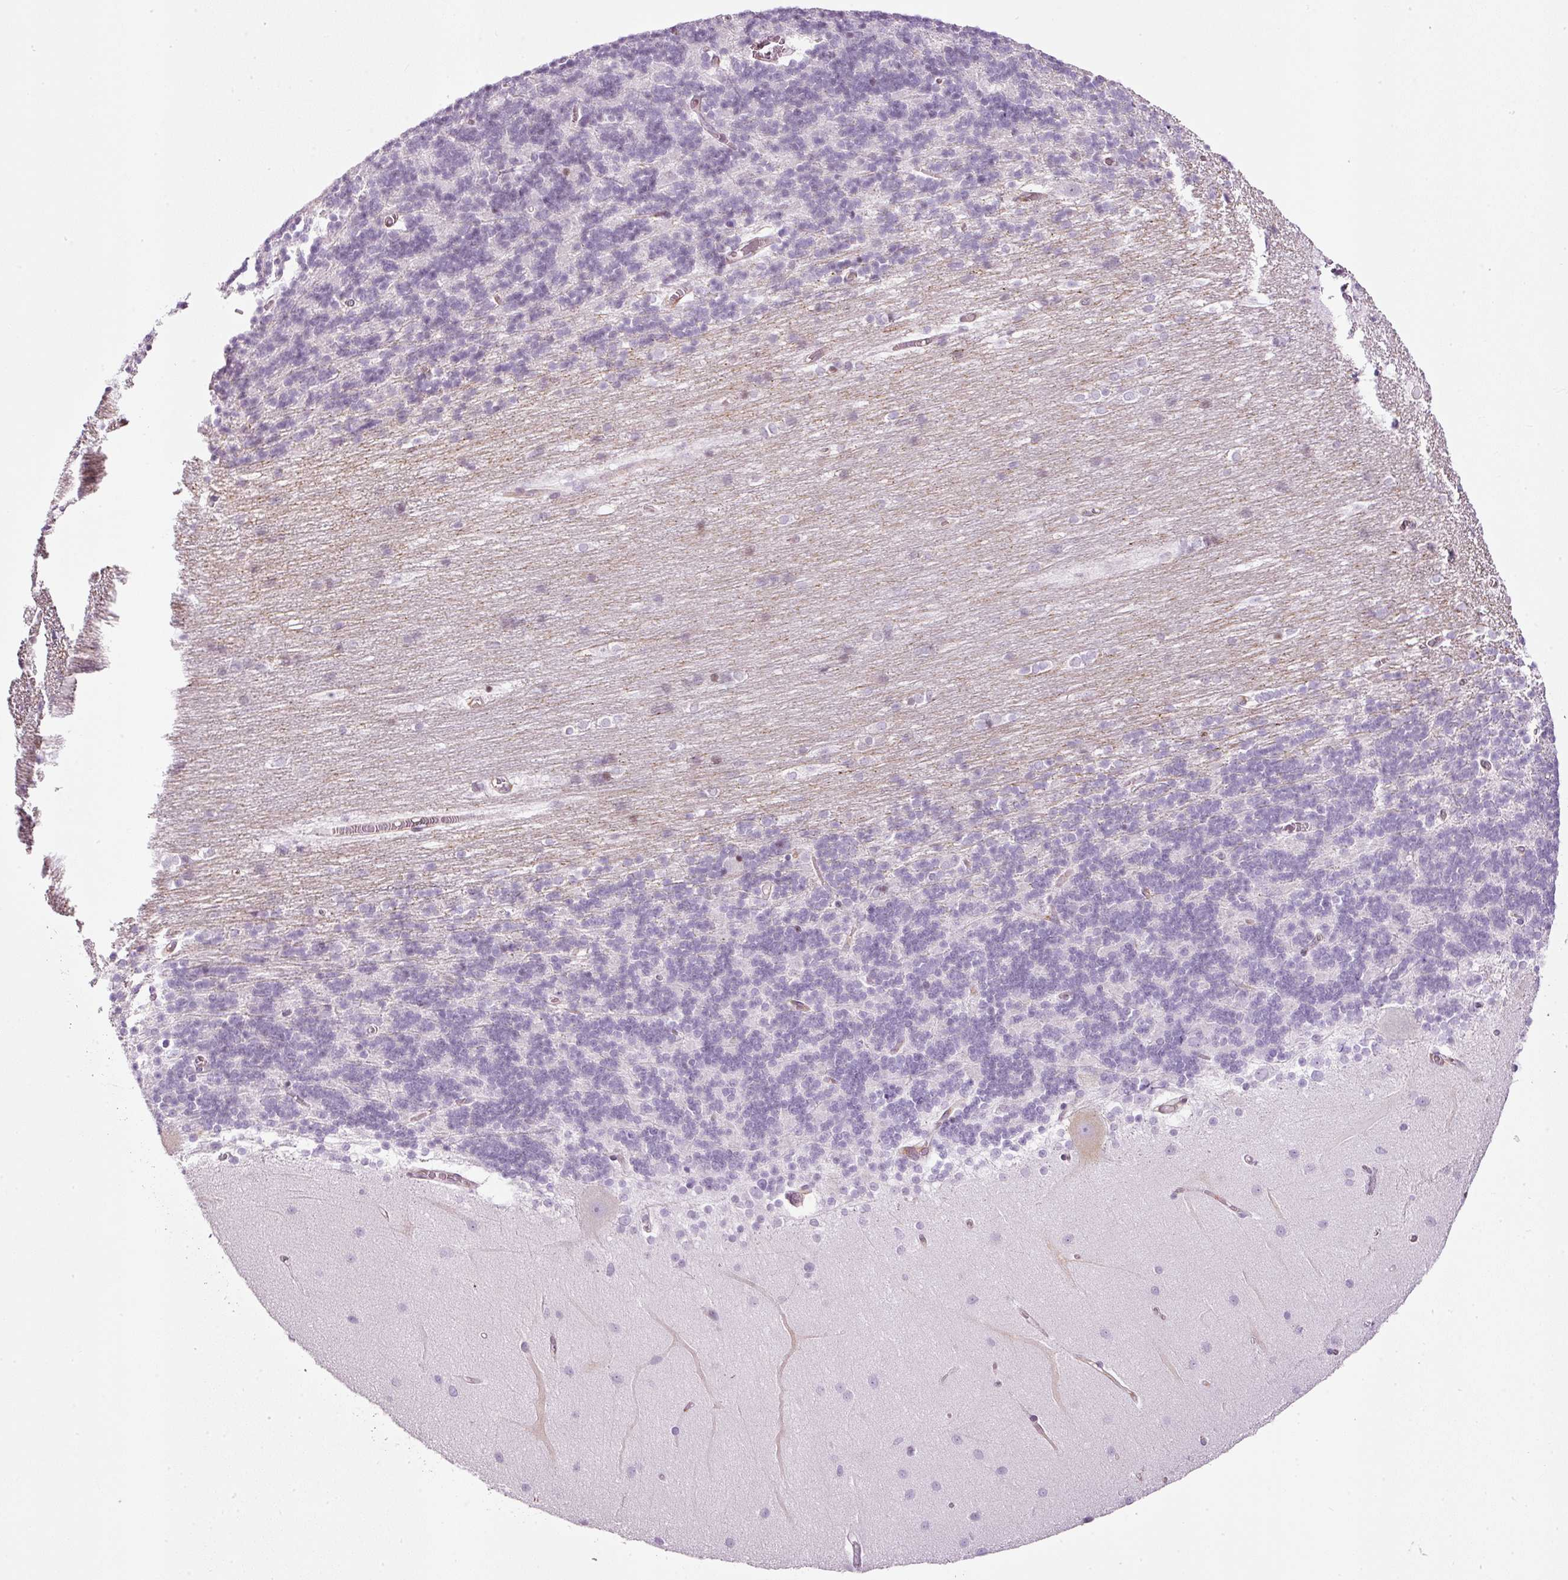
{"staining": {"intensity": "negative", "quantity": "none", "location": "none"}, "tissue": "cerebellum", "cell_type": "Cells in granular layer", "image_type": "normal", "snomed": [{"axis": "morphology", "description": "Normal tissue, NOS"}, {"axis": "topography", "description": "Cerebellum"}], "caption": "Unremarkable cerebellum was stained to show a protein in brown. There is no significant expression in cells in granular layer.", "gene": "SCNM1", "patient": {"sex": "female", "age": 54}}